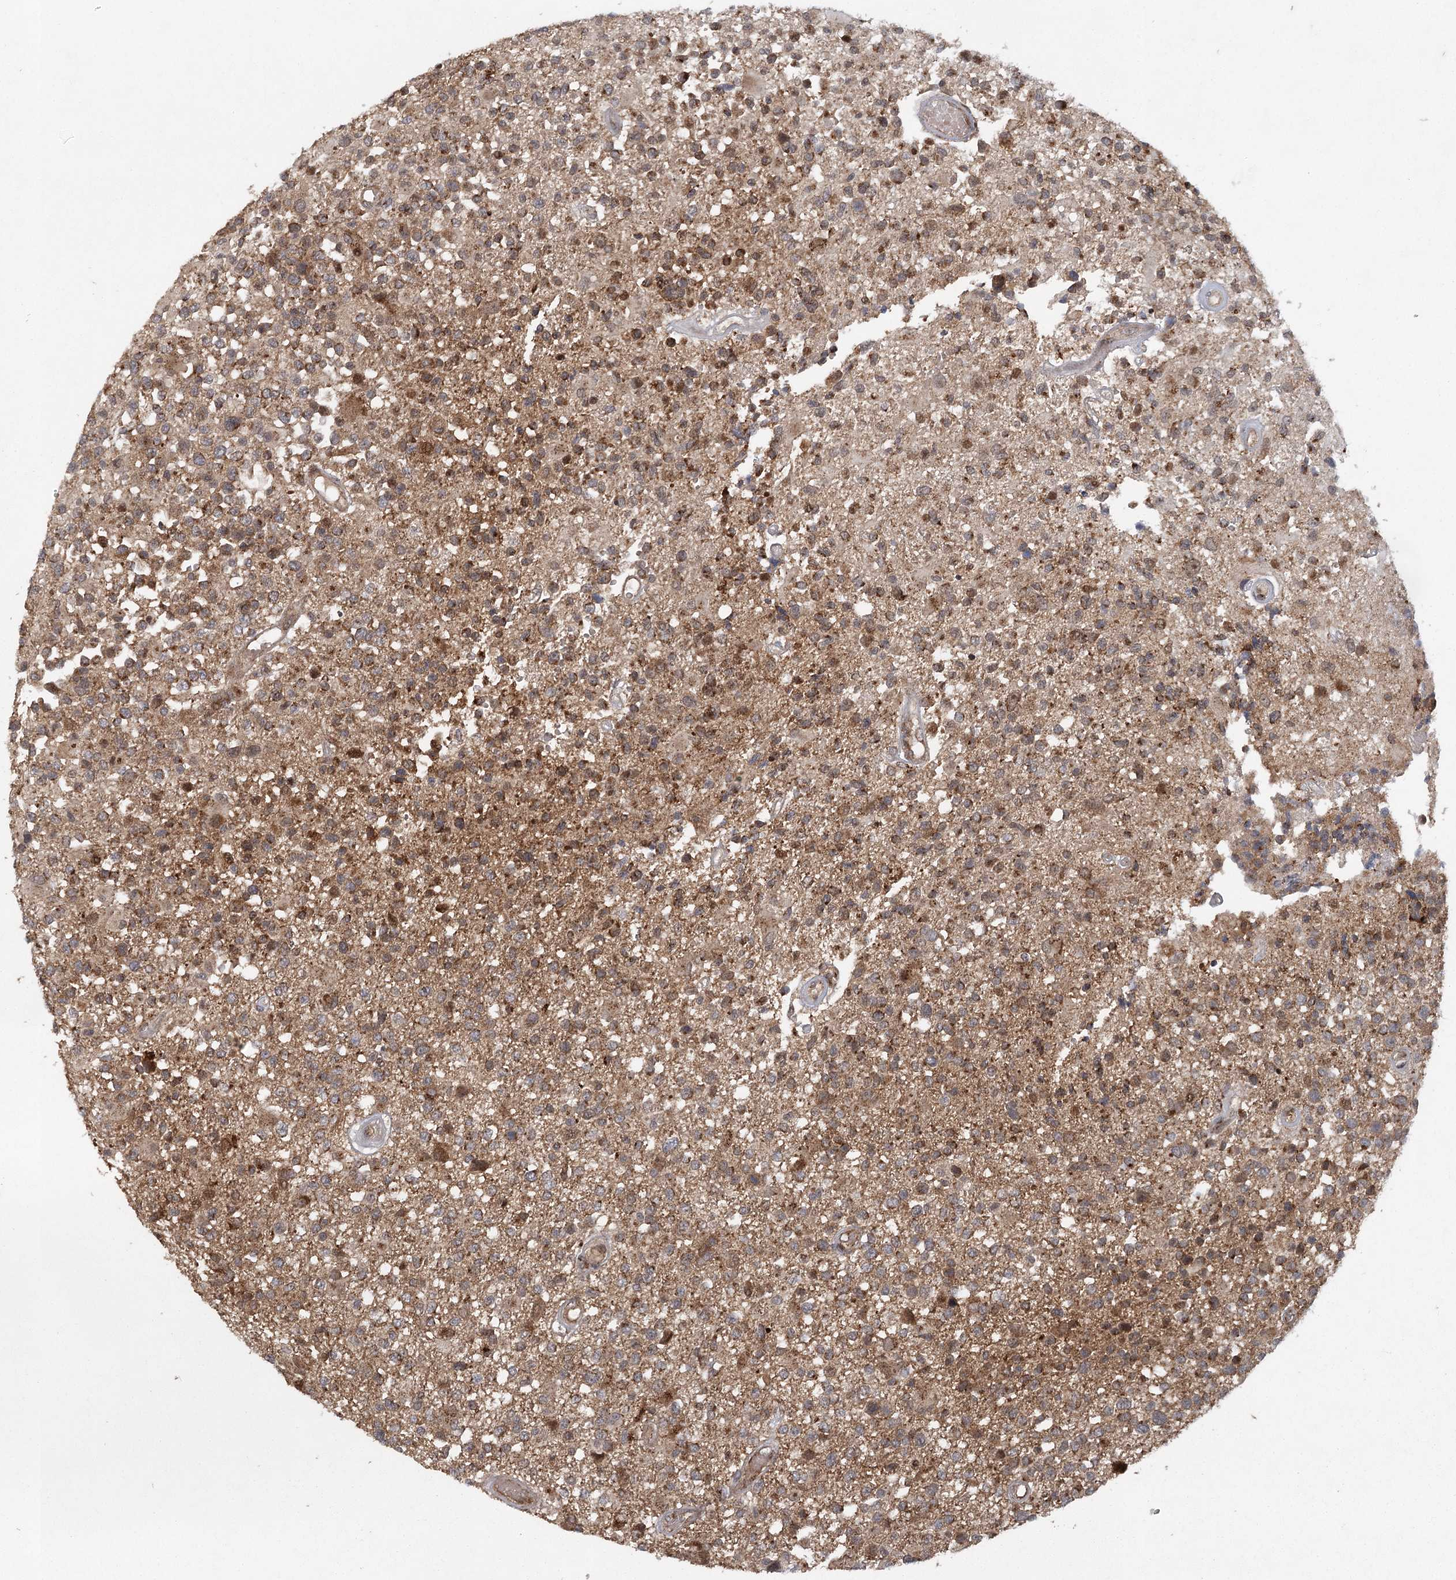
{"staining": {"intensity": "moderate", "quantity": ">75%", "location": "cytoplasmic/membranous"}, "tissue": "glioma", "cell_type": "Tumor cells", "image_type": "cancer", "snomed": [{"axis": "morphology", "description": "Glioma, malignant, High grade"}, {"axis": "morphology", "description": "Glioblastoma, NOS"}, {"axis": "topography", "description": "Brain"}], "caption": "Brown immunohistochemical staining in human glioma exhibits moderate cytoplasmic/membranous expression in about >75% of tumor cells. (Brightfield microscopy of DAB IHC at high magnification).", "gene": "IFT46", "patient": {"sex": "male", "age": 60}}